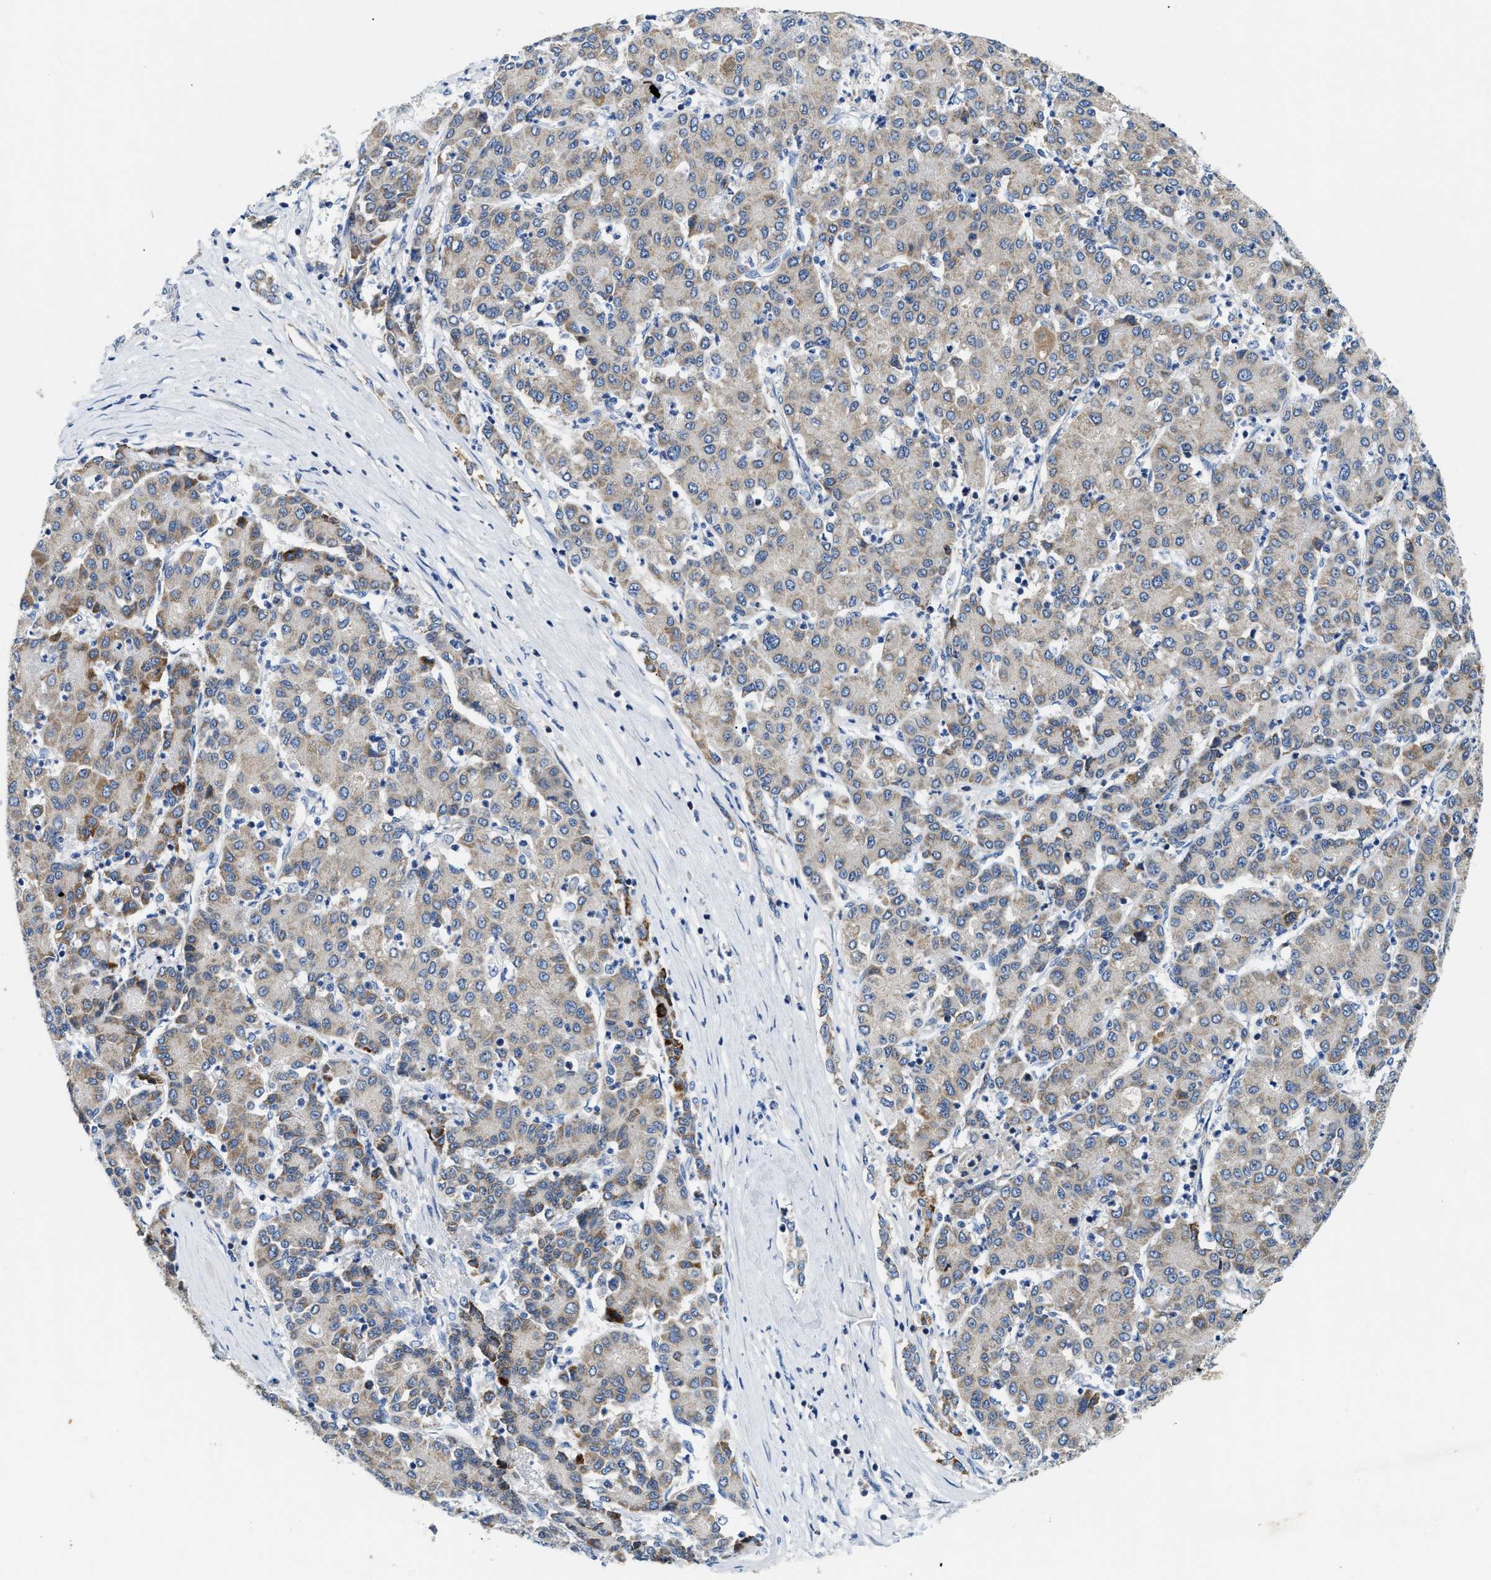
{"staining": {"intensity": "weak", "quantity": "<25%", "location": "cytoplasmic/membranous"}, "tissue": "liver cancer", "cell_type": "Tumor cells", "image_type": "cancer", "snomed": [{"axis": "morphology", "description": "Carcinoma, Hepatocellular, NOS"}, {"axis": "topography", "description": "Liver"}], "caption": "The image reveals no staining of tumor cells in hepatocellular carcinoma (liver). Brightfield microscopy of immunohistochemistry stained with DAB (3,3'-diaminobenzidine) (brown) and hematoxylin (blue), captured at high magnification.", "gene": "CCM2", "patient": {"sex": "male", "age": 65}}